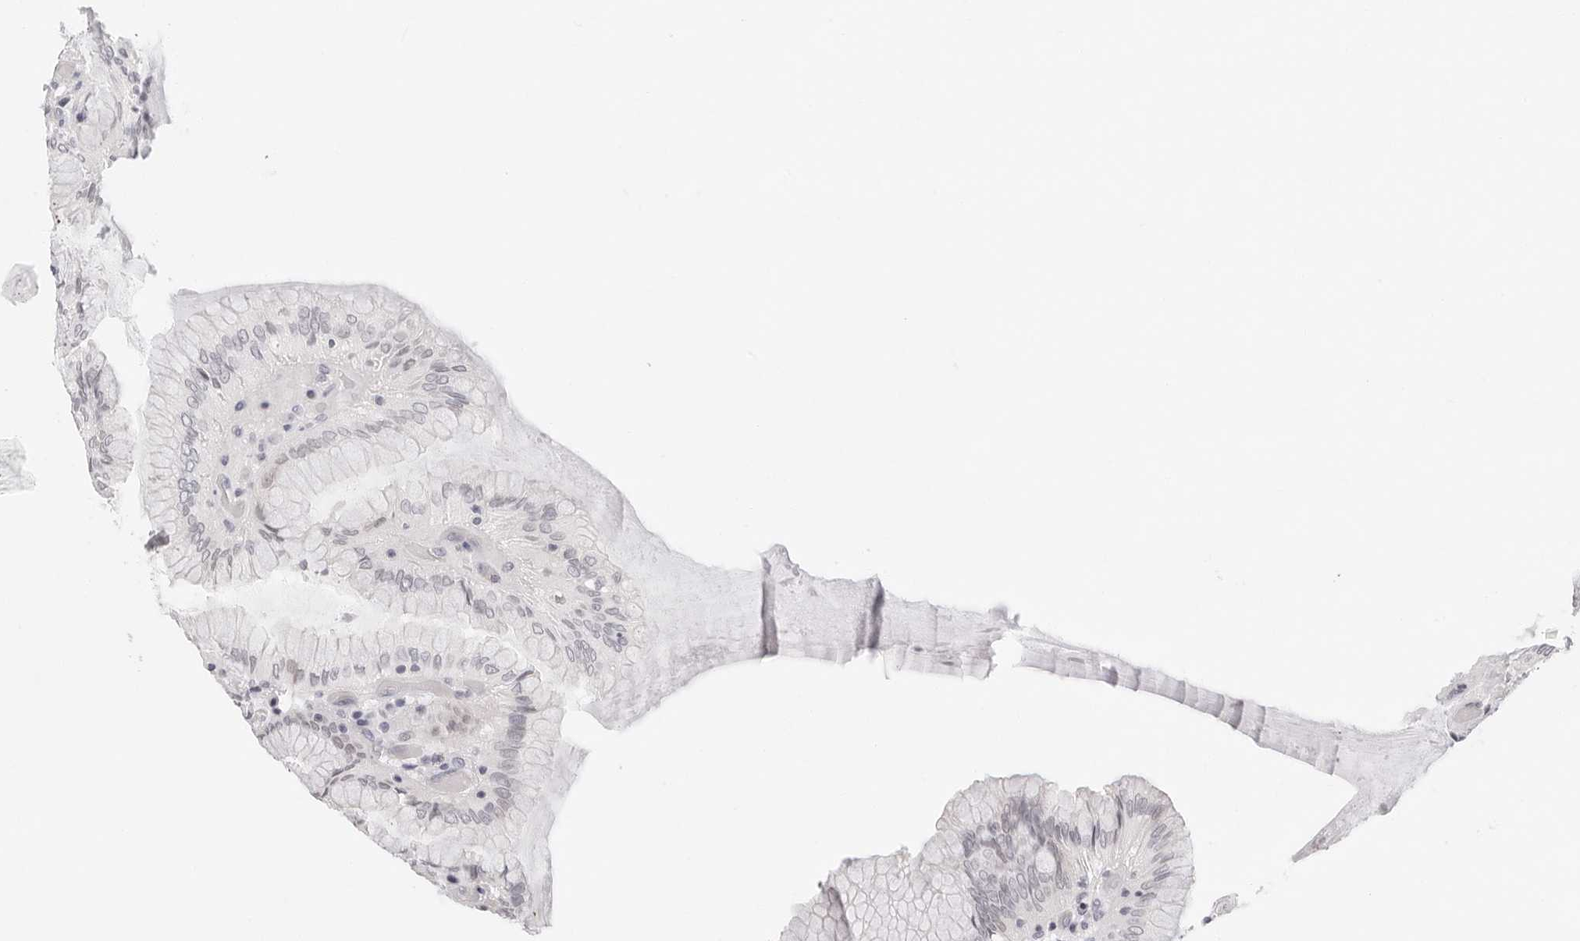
{"staining": {"intensity": "negative", "quantity": "none", "location": "none"}, "tissue": "stomach", "cell_type": "Glandular cells", "image_type": "normal", "snomed": [{"axis": "morphology", "description": "Normal tissue, NOS"}, {"axis": "topography", "description": "Stomach, lower"}], "caption": "IHC micrograph of normal stomach: human stomach stained with DAB demonstrates no significant protein staining in glandular cells.", "gene": "ITGB3BP", "patient": {"sex": "female", "age": 76}}